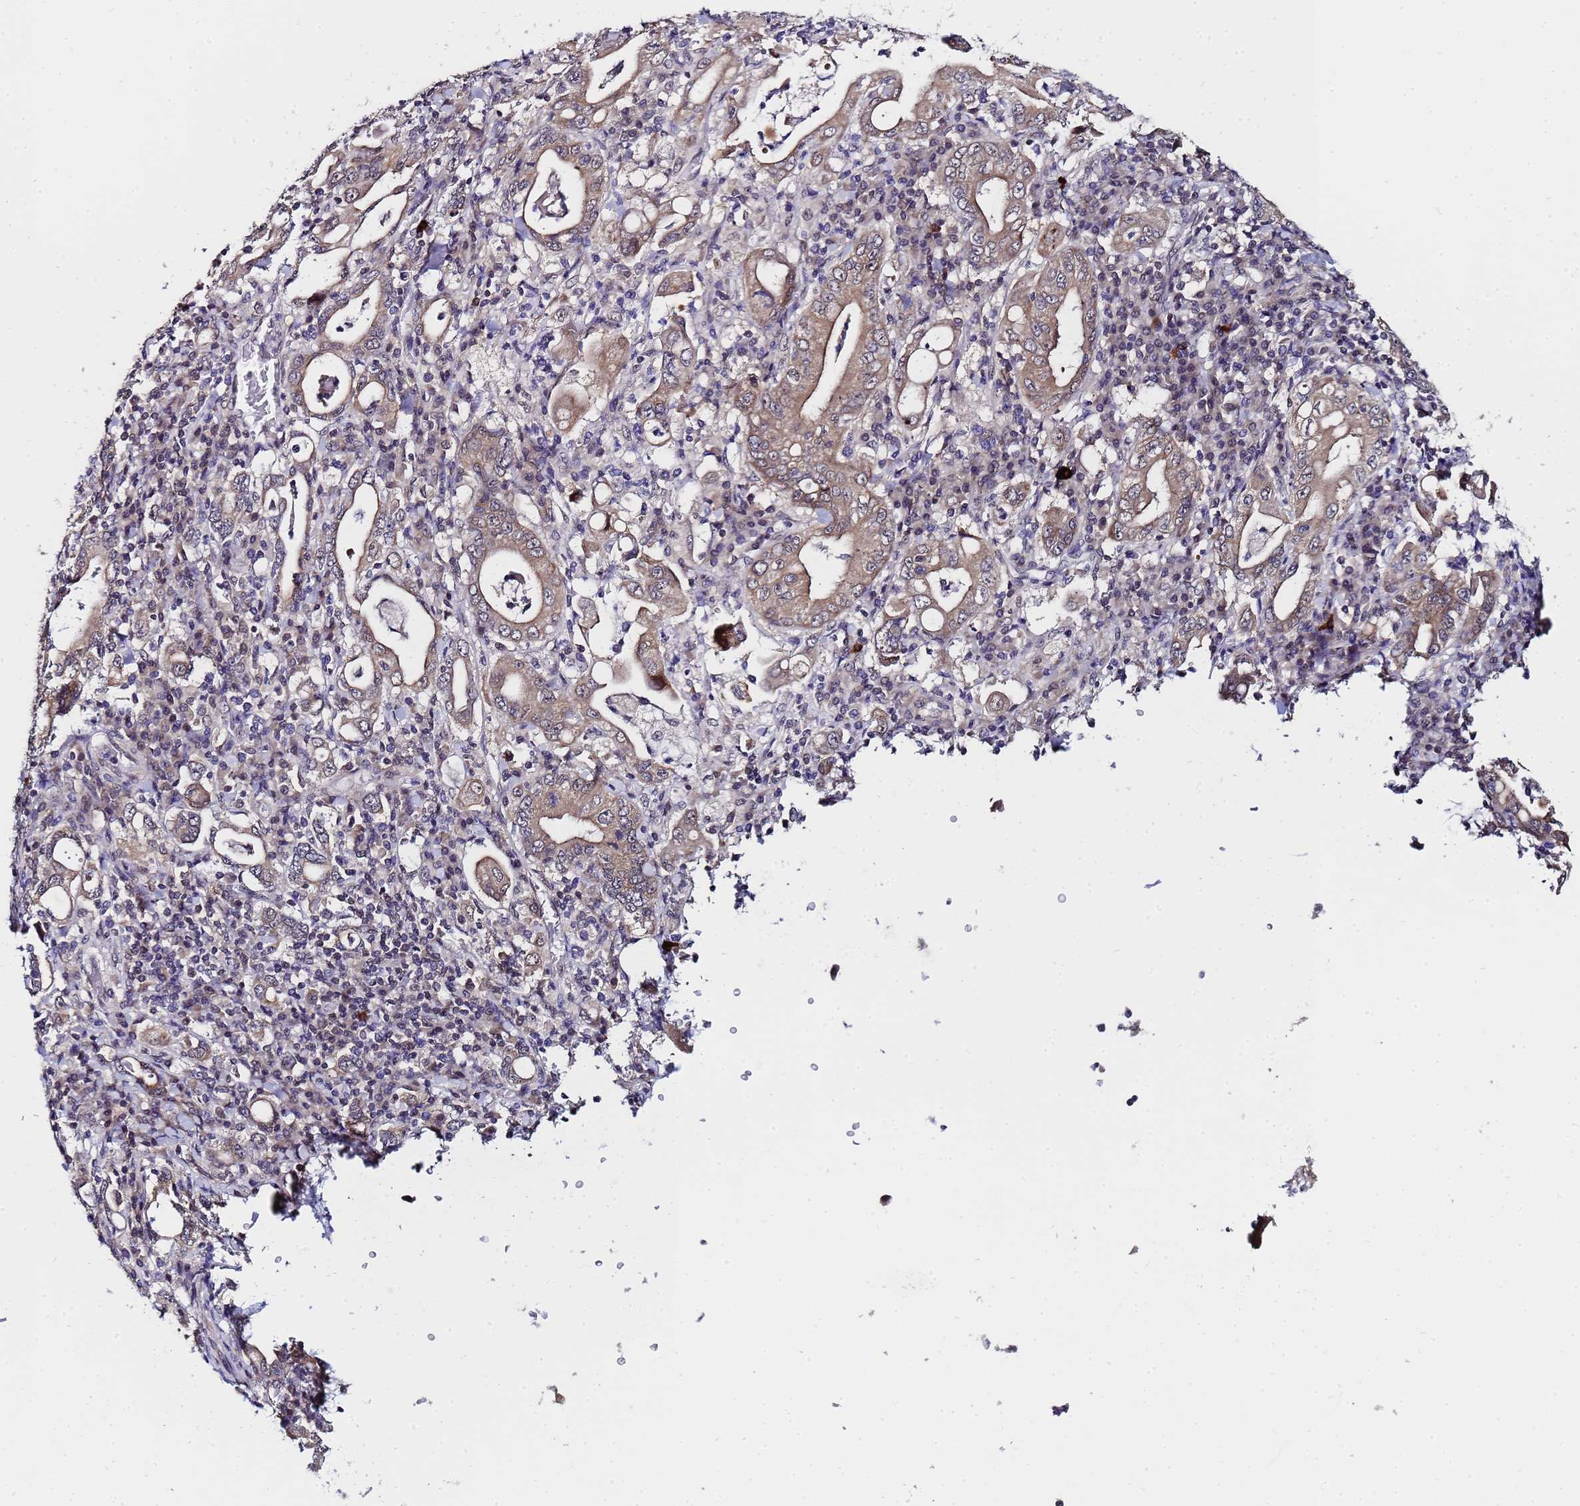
{"staining": {"intensity": "moderate", "quantity": ">75%", "location": "cytoplasmic/membranous"}, "tissue": "stomach cancer", "cell_type": "Tumor cells", "image_type": "cancer", "snomed": [{"axis": "morphology", "description": "Normal tissue, NOS"}, {"axis": "morphology", "description": "Adenocarcinoma, NOS"}, {"axis": "topography", "description": "Esophagus"}, {"axis": "topography", "description": "Stomach, upper"}, {"axis": "topography", "description": "Peripheral nerve tissue"}], "caption": "Stomach adenocarcinoma stained with a protein marker exhibits moderate staining in tumor cells.", "gene": "ANAPC13", "patient": {"sex": "male", "age": 62}}